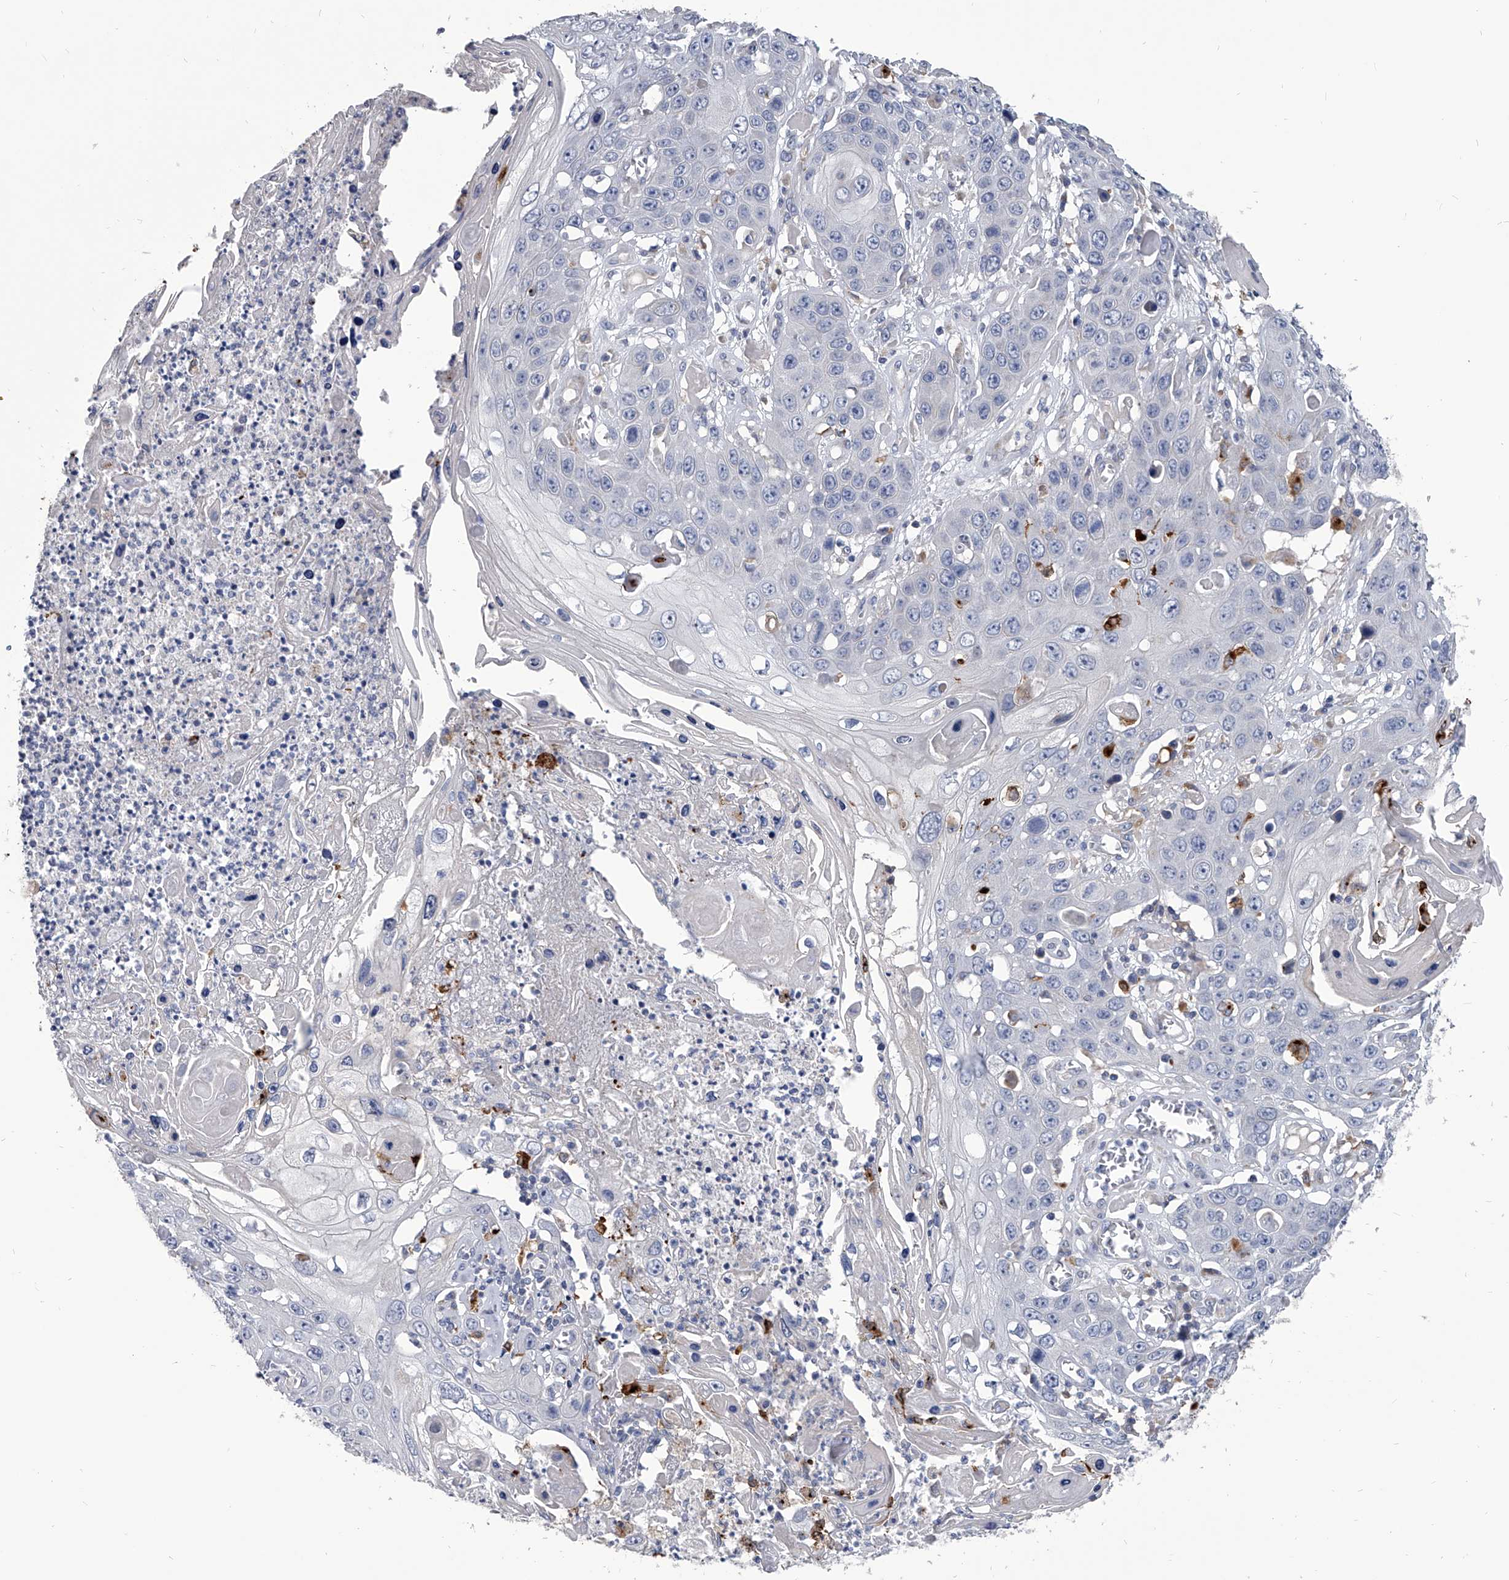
{"staining": {"intensity": "negative", "quantity": "none", "location": "none"}, "tissue": "skin cancer", "cell_type": "Tumor cells", "image_type": "cancer", "snomed": [{"axis": "morphology", "description": "Squamous cell carcinoma, NOS"}, {"axis": "topography", "description": "Skin"}], "caption": "Immunohistochemistry (IHC) photomicrograph of skin cancer stained for a protein (brown), which displays no expression in tumor cells.", "gene": "SPP1", "patient": {"sex": "male", "age": 55}}